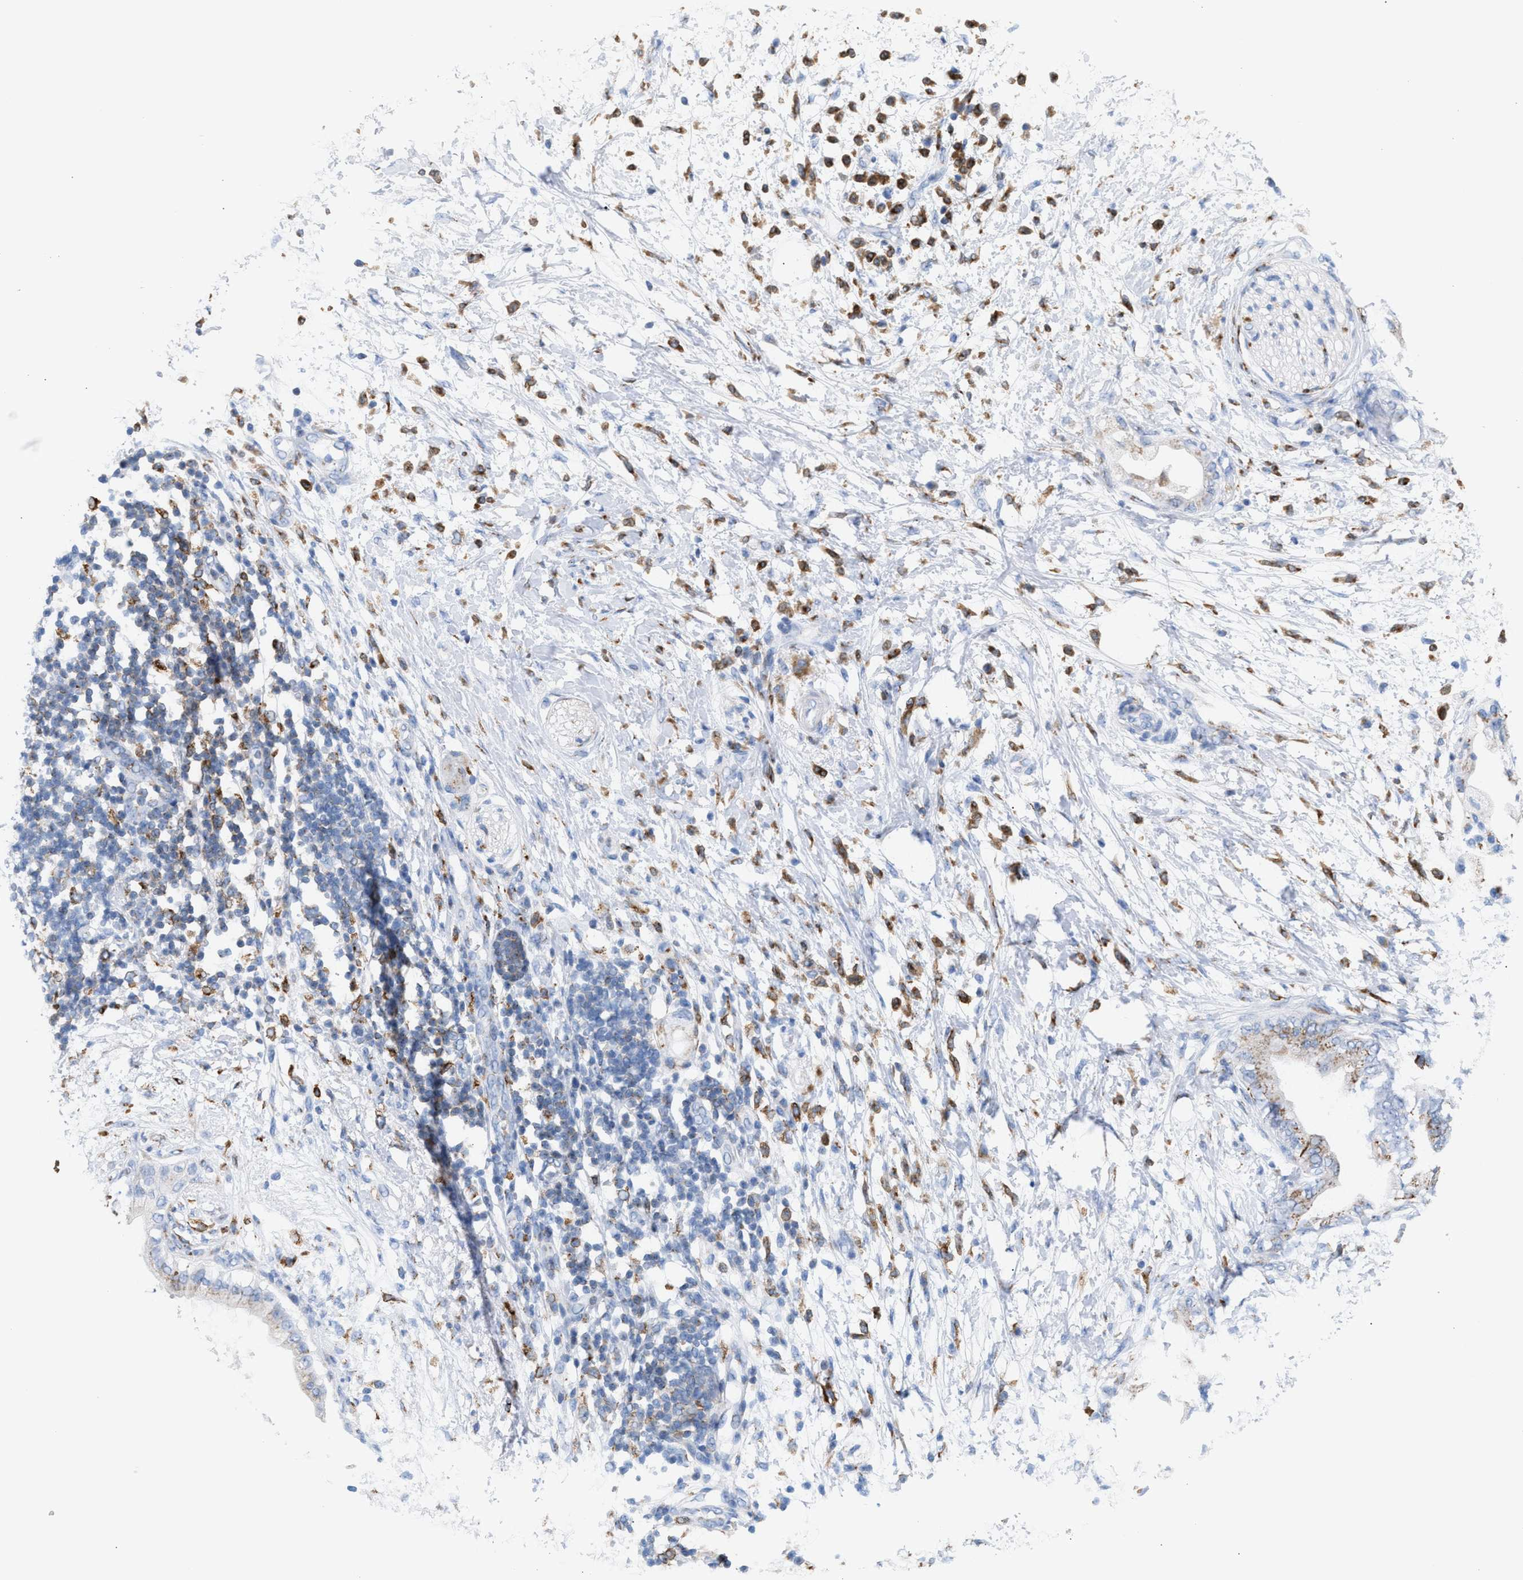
{"staining": {"intensity": "negative", "quantity": "none", "location": "none"}, "tissue": "adipose tissue", "cell_type": "Adipocytes", "image_type": "normal", "snomed": [{"axis": "morphology", "description": "Normal tissue, NOS"}, {"axis": "morphology", "description": "Adenocarcinoma, NOS"}, {"axis": "topography", "description": "Duodenum"}, {"axis": "topography", "description": "Peripheral nerve tissue"}], "caption": "A photomicrograph of adipose tissue stained for a protein reveals no brown staining in adipocytes. (Stains: DAB (3,3'-diaminobenzidine) immunohistochemistry (IHC) with hematoxylin counter stain, Microscopy: brightfield microscopy at high magnification).", "gene": "TACC3", "patient": {"sex": "female", "age": 60}}